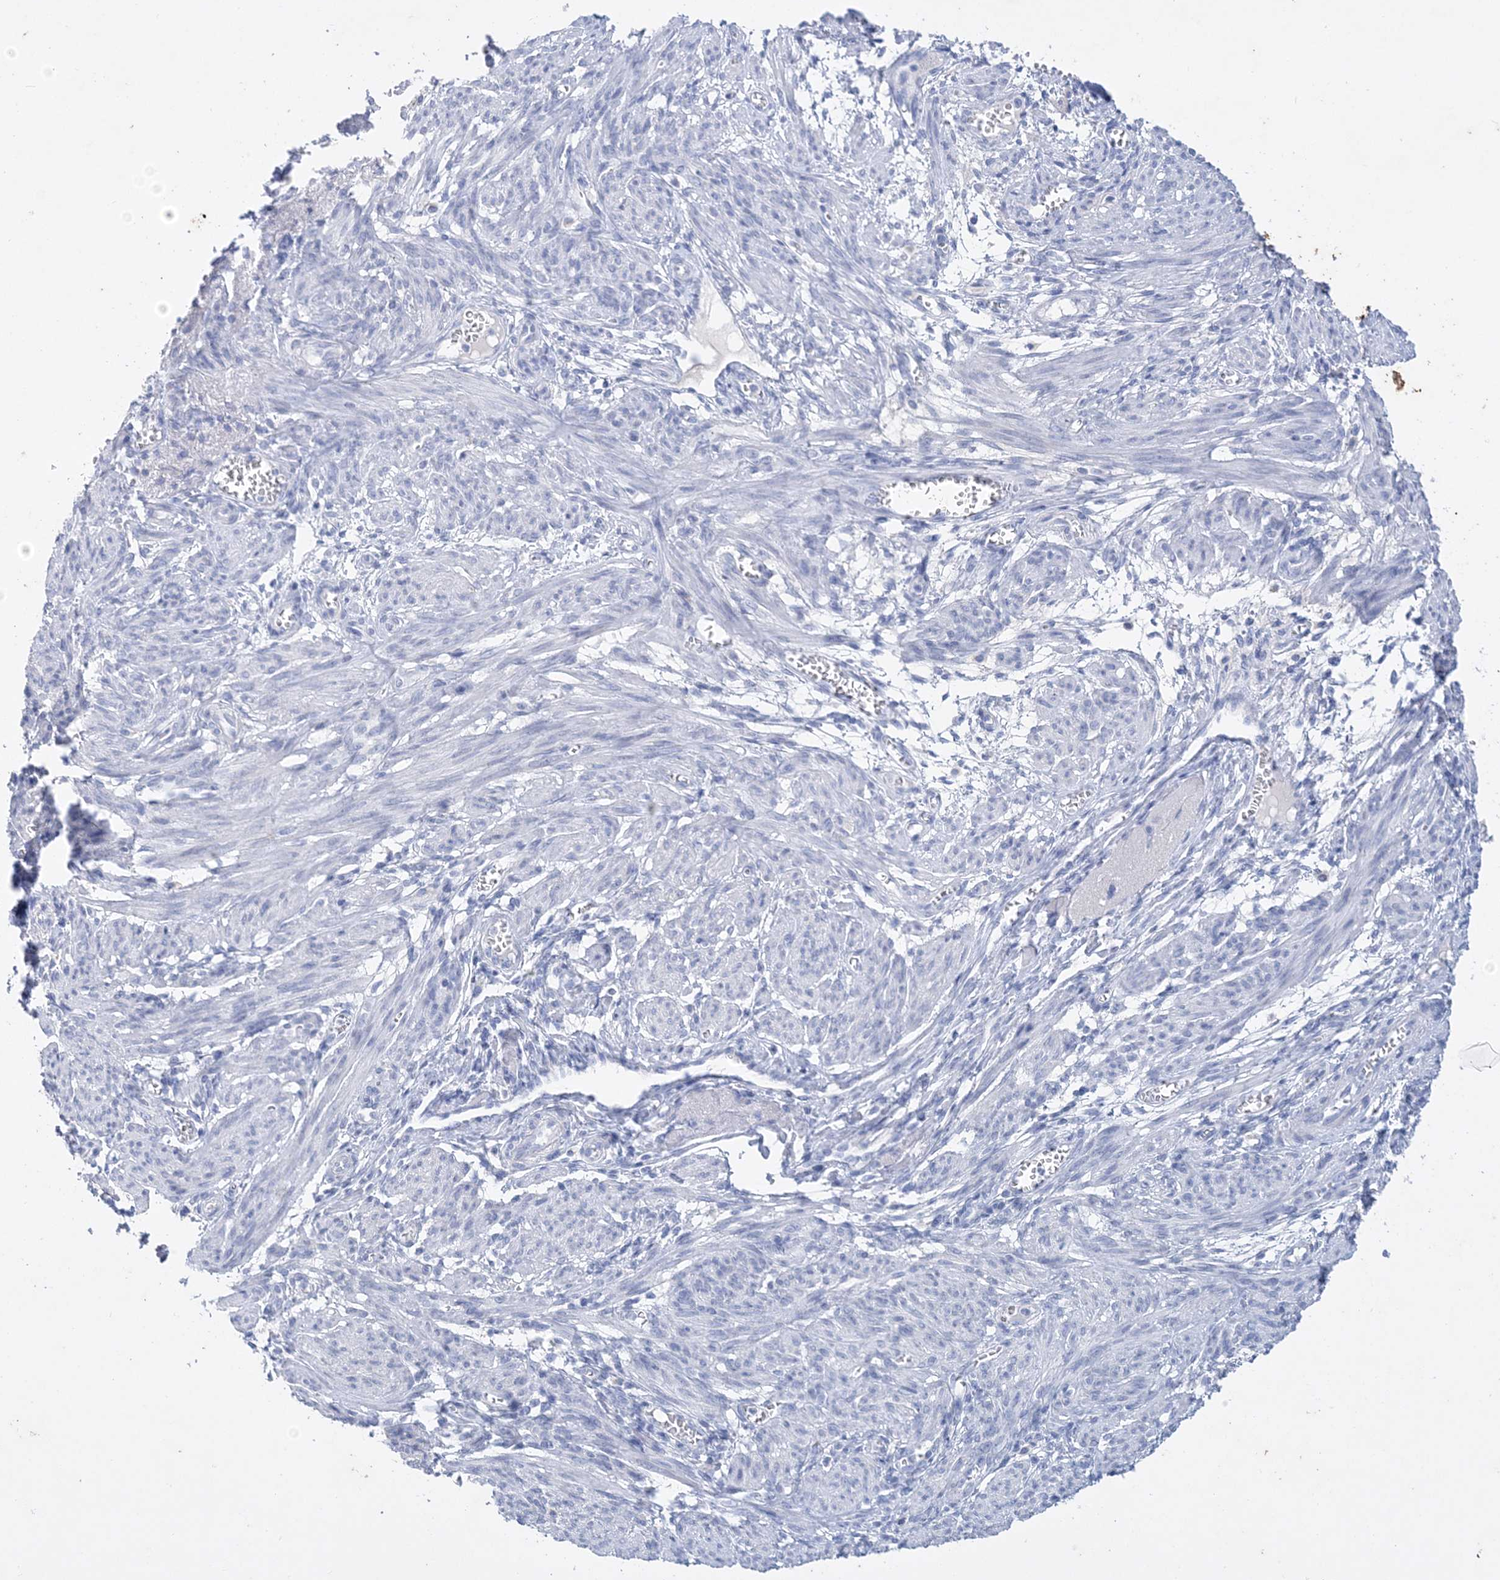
{"staining": {"intensity": "negative", "quantity": "none", "location": "none"}, "tissue": "smooth muscle", "cell_type": "Smooth muscle cells", "image_type": "normal", "snomed": [{"axis": "morphology", "description": "Normal tissue, NOS"}, {"axis": "topography", "description": "Smooth muscle"}], "caption": "Immunohistochemistry micrograph of normal smooth muscle: smooth muscle stained with DAB demonstrates no significant protein expression in smooth muscle cells. Brightfield microscopy of immunohistochemistry stained with DAB (brown) and hematoxylin (blue), captured at high magnification.", "gene": "COPS8", "patient": {"sex": "female", "age": 39}}